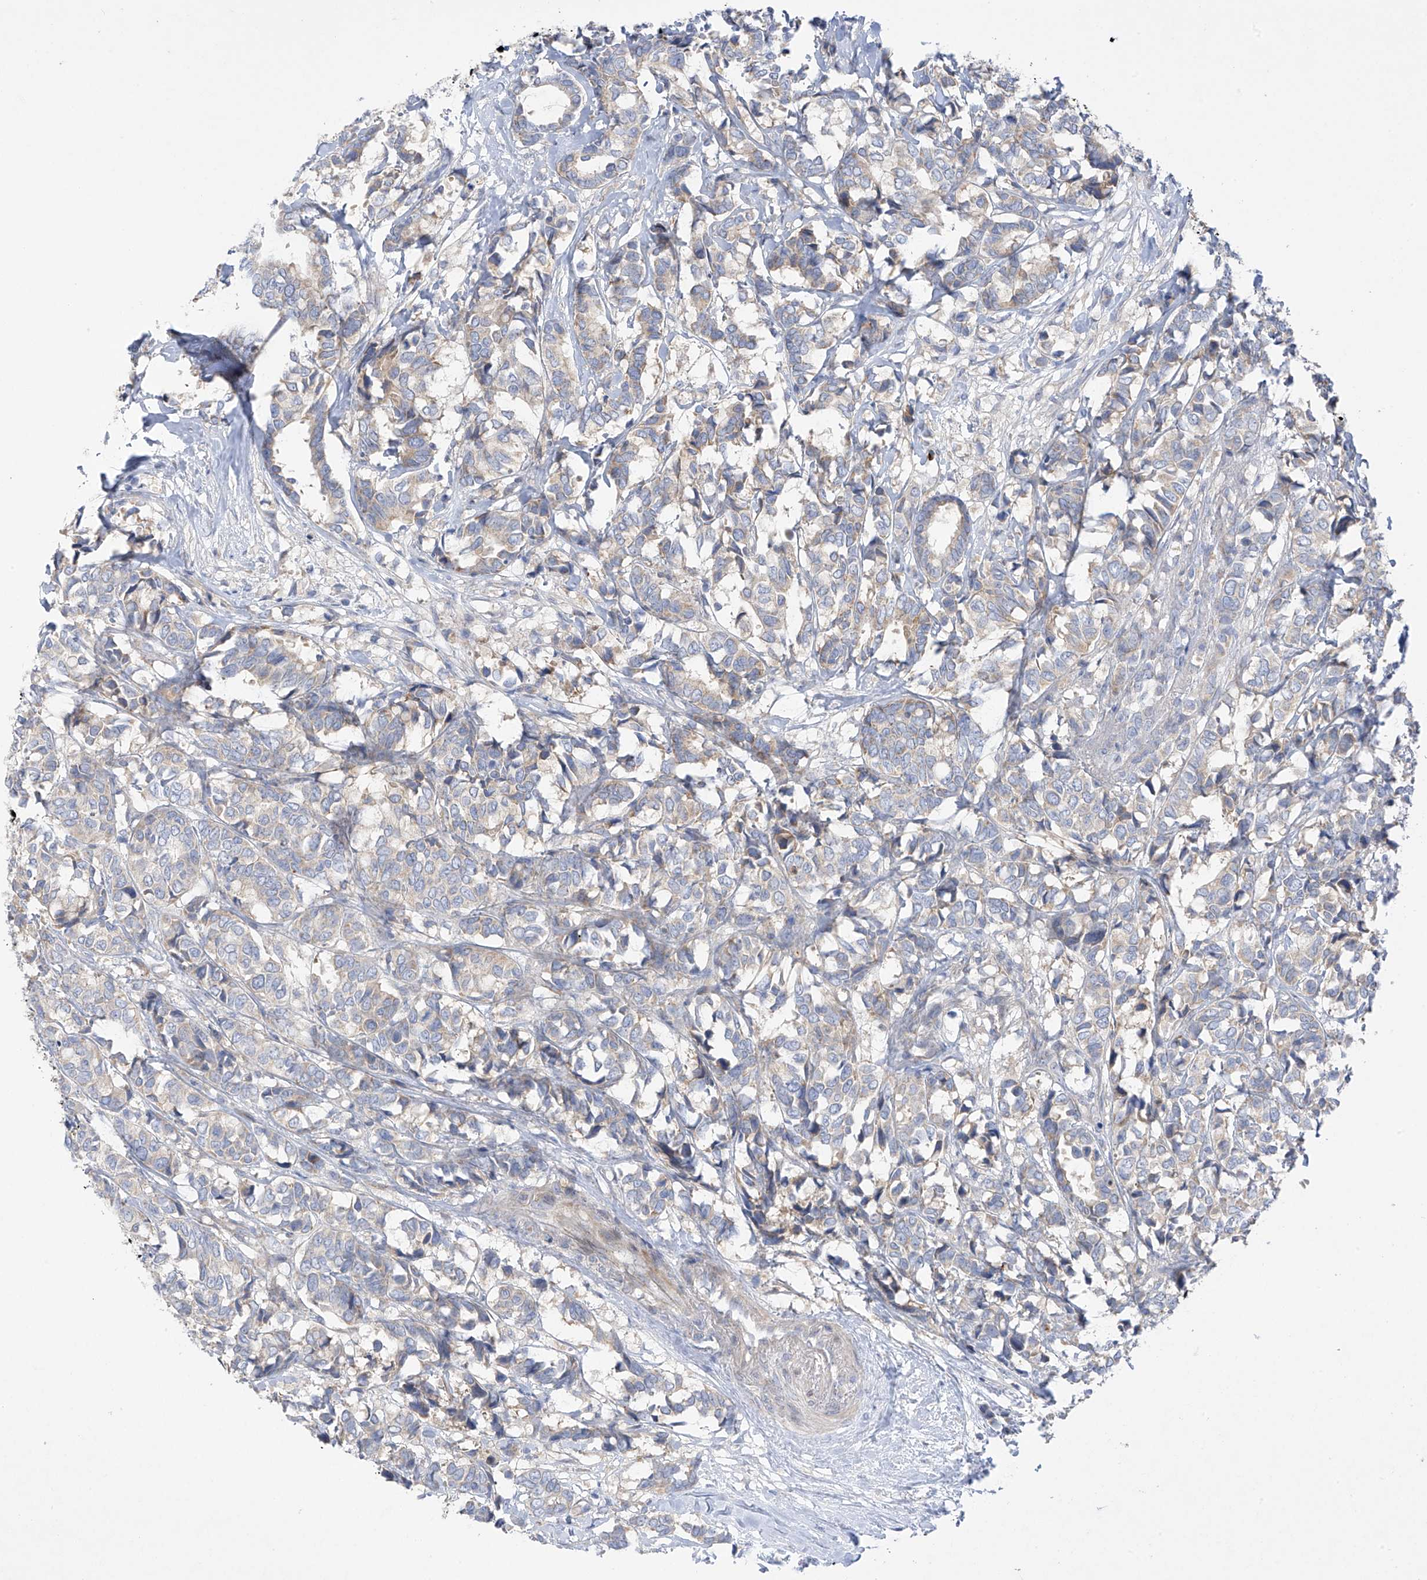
{"staining": {"intensity": "weak", "quantity": "25%-75%", "location": "cytoplasmic/membranous"}, "tissue": "breast cancer", "cell_type": "Tumor cells", "image_type": "cancer", "snomed": [{"axis": "morphology", "description": "Duct carcinoma"}, {"axis": "topography", "description": "Breast"}], "caption": "This histopathology image reveals immunohistochemistry (IHC) staining of breast cancer (infiltrating ductal carcinoma), with low weak cytoplasmic/membranous expression in approximately 25%-75% of tumor cells.", "gene": "METTL18", "patient": {"sex": "female", "age": 87}}